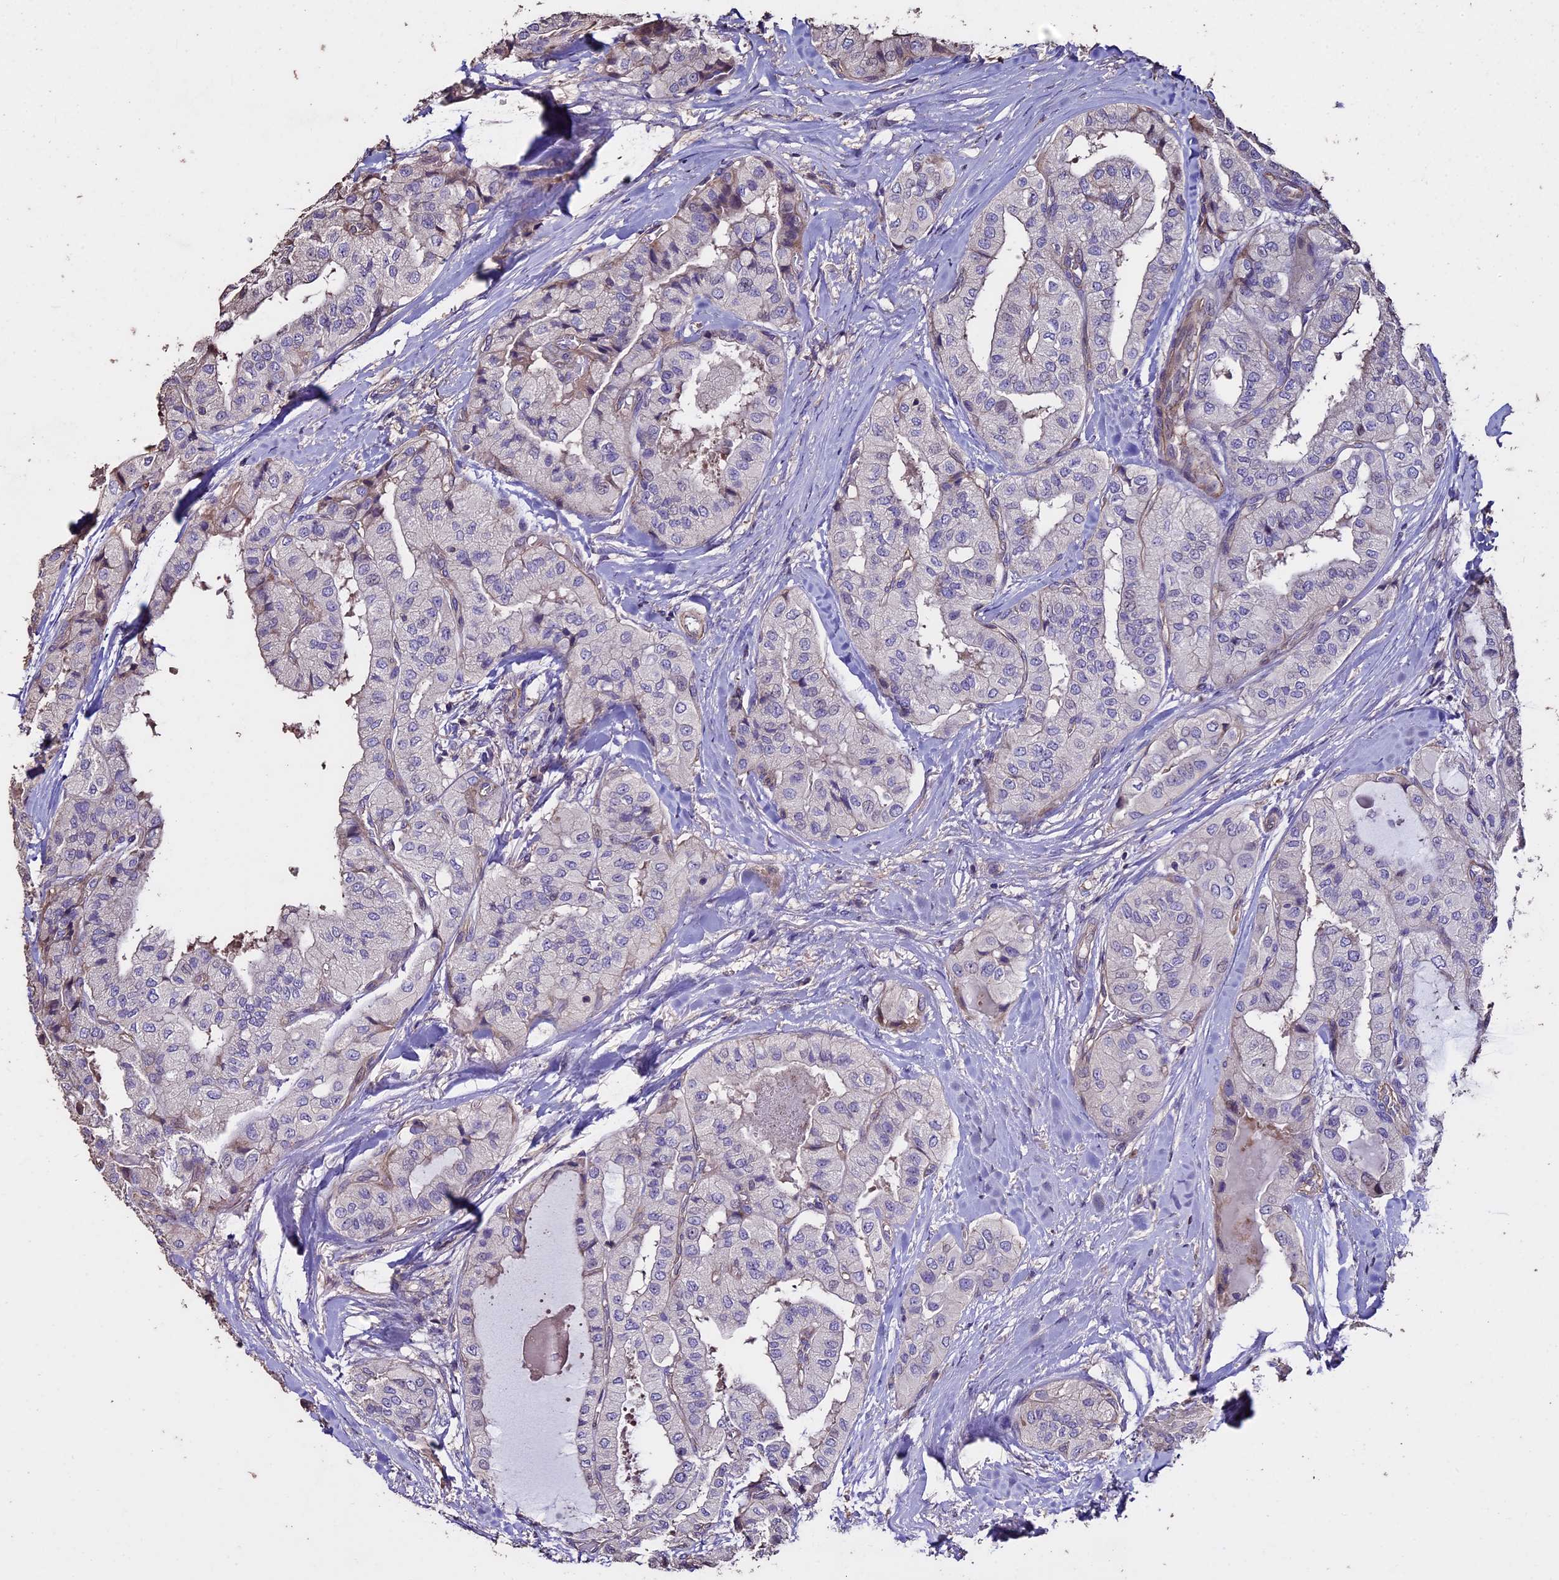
{"staining": {"intensity": "negative", "quantity": "none", "location": "none"}, "tissue": "thyroid cancer", "cell_type": "Tumor cells", "image_type": "cancer", "snomed": [{"axis": "morphology", "description": "Papillary adenocarcinoma, NOS"}, {"axis": "topography", "description": "Thyroid gland"}], "caption": "Thyroid cancer (papillary adenocarcinoma) stained for a protein using immunohistochemistry (IHC) shows no positivity tumor cells.", "gene": "USB1", "patient": {"sex": "female", "age": 59}}